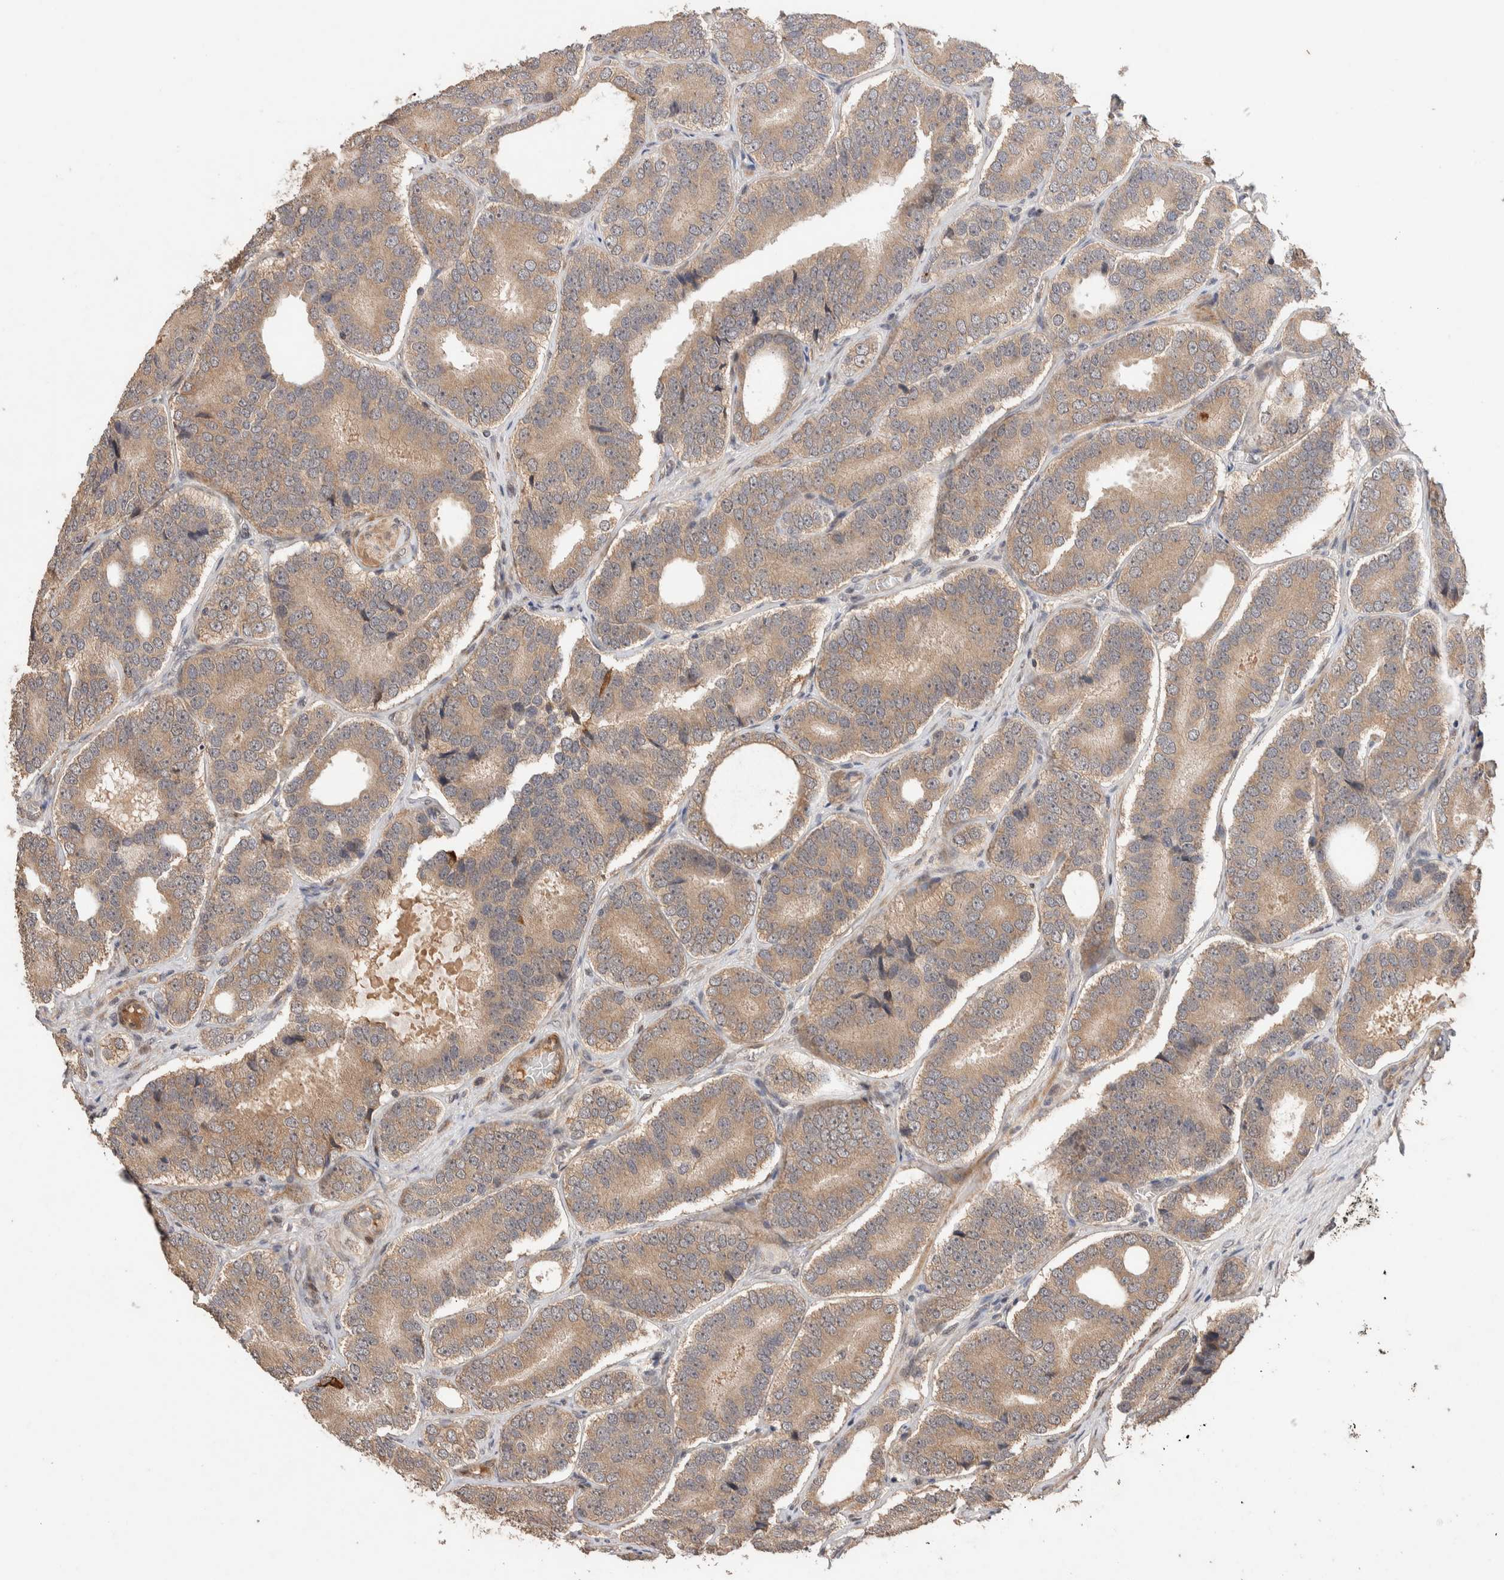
{"staining": {"intensity": "moderate", "quantity": ">75%", "location": "cytoplasmic/membranous"}, "tissue": "prostate cancer", "cell_type": "Tumor cells", "image_type": "cancer", "snomed": [{"axis": "morphology", "description": "Adenocarcinoma, High grade"}, {"axis": "topography", "description": "Prostate"}], "caption": "Immunohistochemical staining of human prostate cancer displays medium levels of moderate cytoplasmic/membranous staining in approximately >75% of tumor cells.", "gene": "PRDM15", "patient": {"sex": "male", "age": 56}}